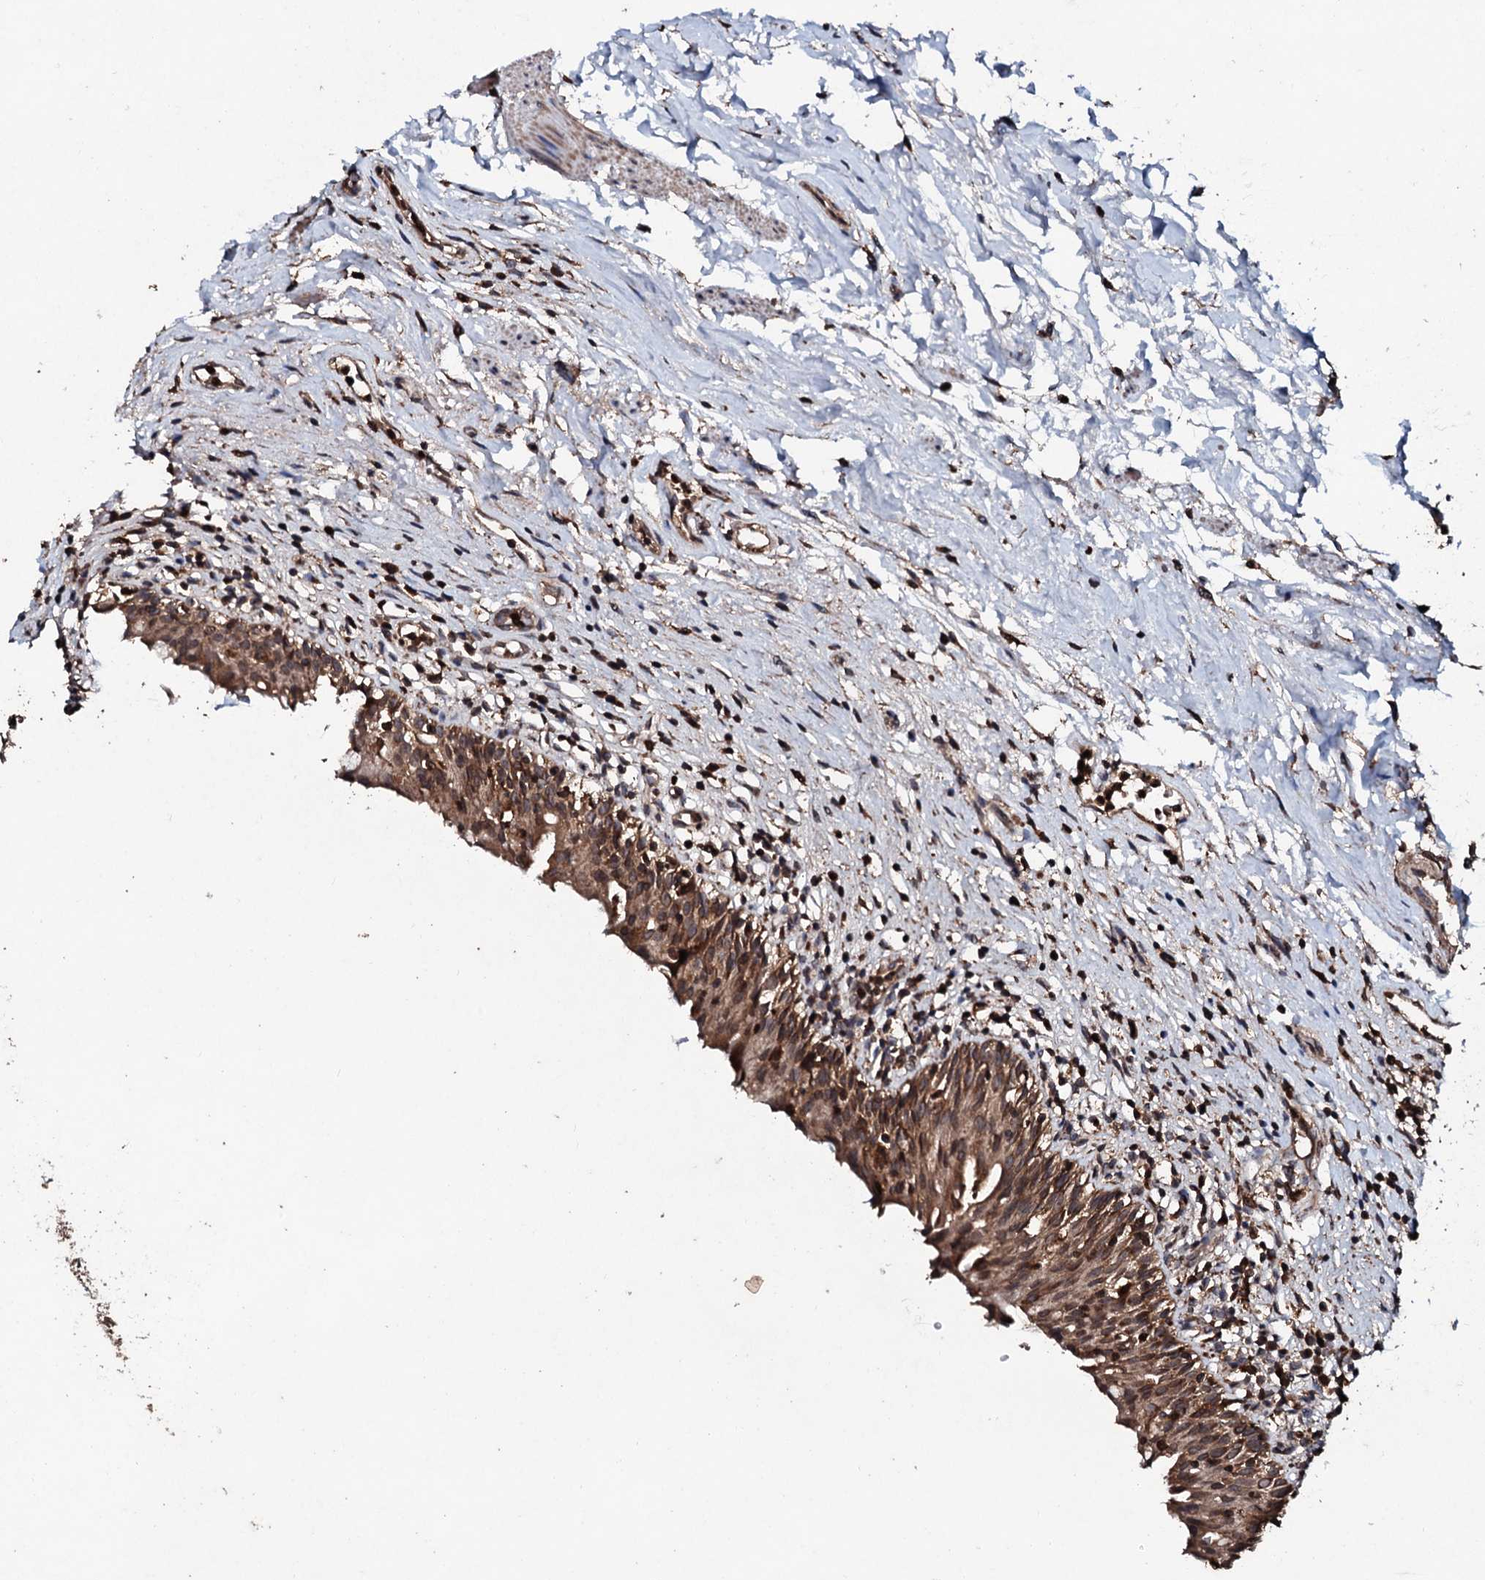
{"staining": {"intensity": "strong", "quantity": ">75%", "location": "cytoplasmic/membranous"}, "tissue": "urinary bladder", "cell_type": "Urothelial cells", "image_type": "normal", "snomed": [{"axis": "morphology", "description": "Normal tissue, NOS"}, {"axis": "morphology", "description": "Inflammation, NOS"}, {"axis": "topography", "description": "Urinary bladder"}], "caption": "Brown immunohistochemical staining in benign human urinary bladder demonstrates strong cytoplasmic/membranous positivity in about >75% of urothelial cells.", "gene": "SDHAF2", "patient": {"sex": "male", "age": 63}}